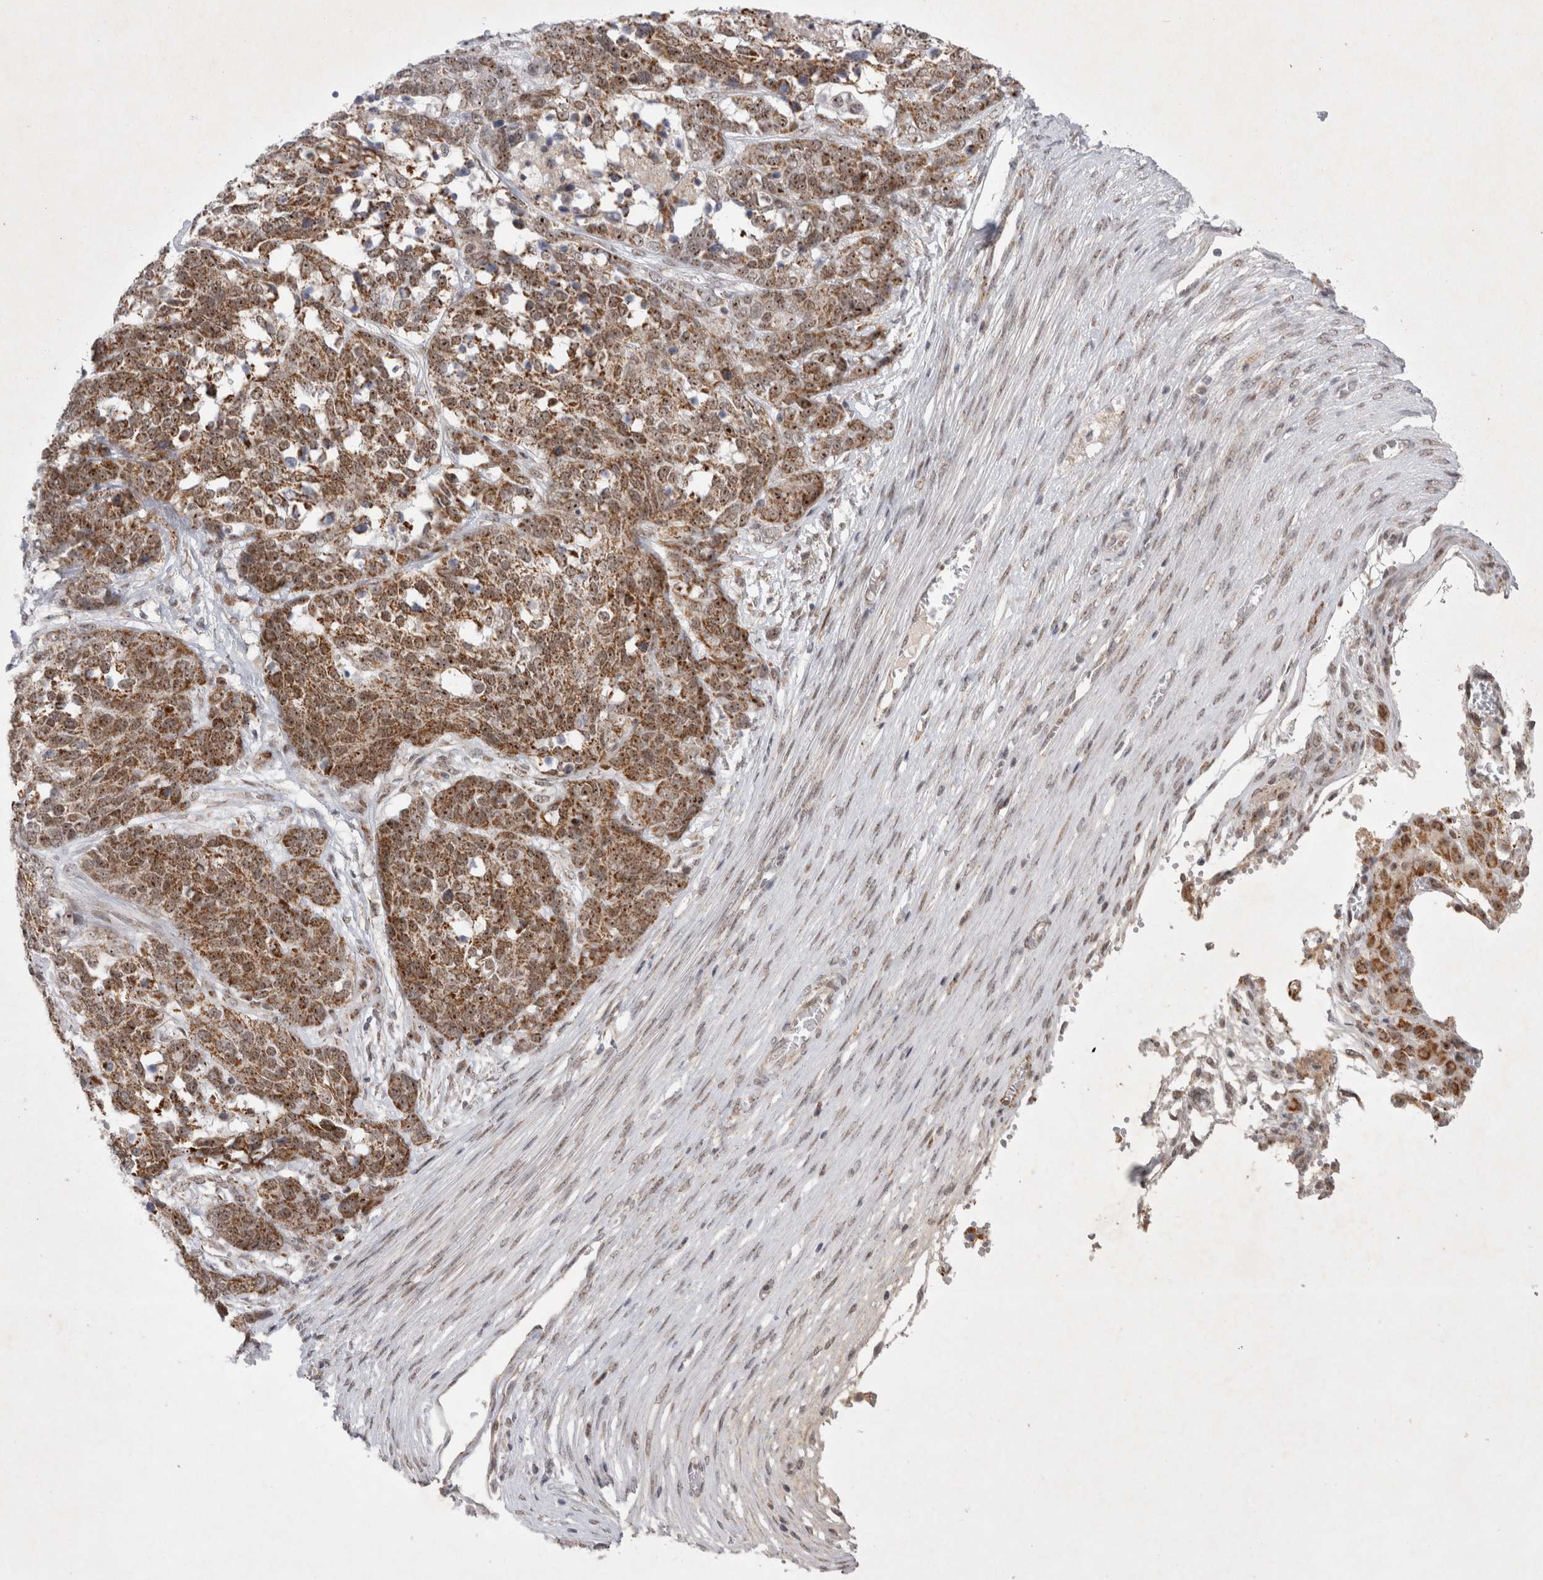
{"staining": {"intensity": "moderate", "quantity": ">75%", "location": "cytoplasmic/membranous,nuclear"}, "tissue": "ovarian cancer", "cell_type": "Tumor cells", "image_type": "cancer", "snomed": [{"axis": "morphology", "description": "Cystadenocarcinoma, serous, NOS"}, {"axis": "topography", "description": "Ovary"}], "caption": "Human ovarian cancer stained for a protein (brown) displays moderate cytoplasmic/membranous and nuclear positive expression in approximately >75% of tumor cells.", "gene": "MRPL37", "patient": {"sex": "female", "age": 44}}